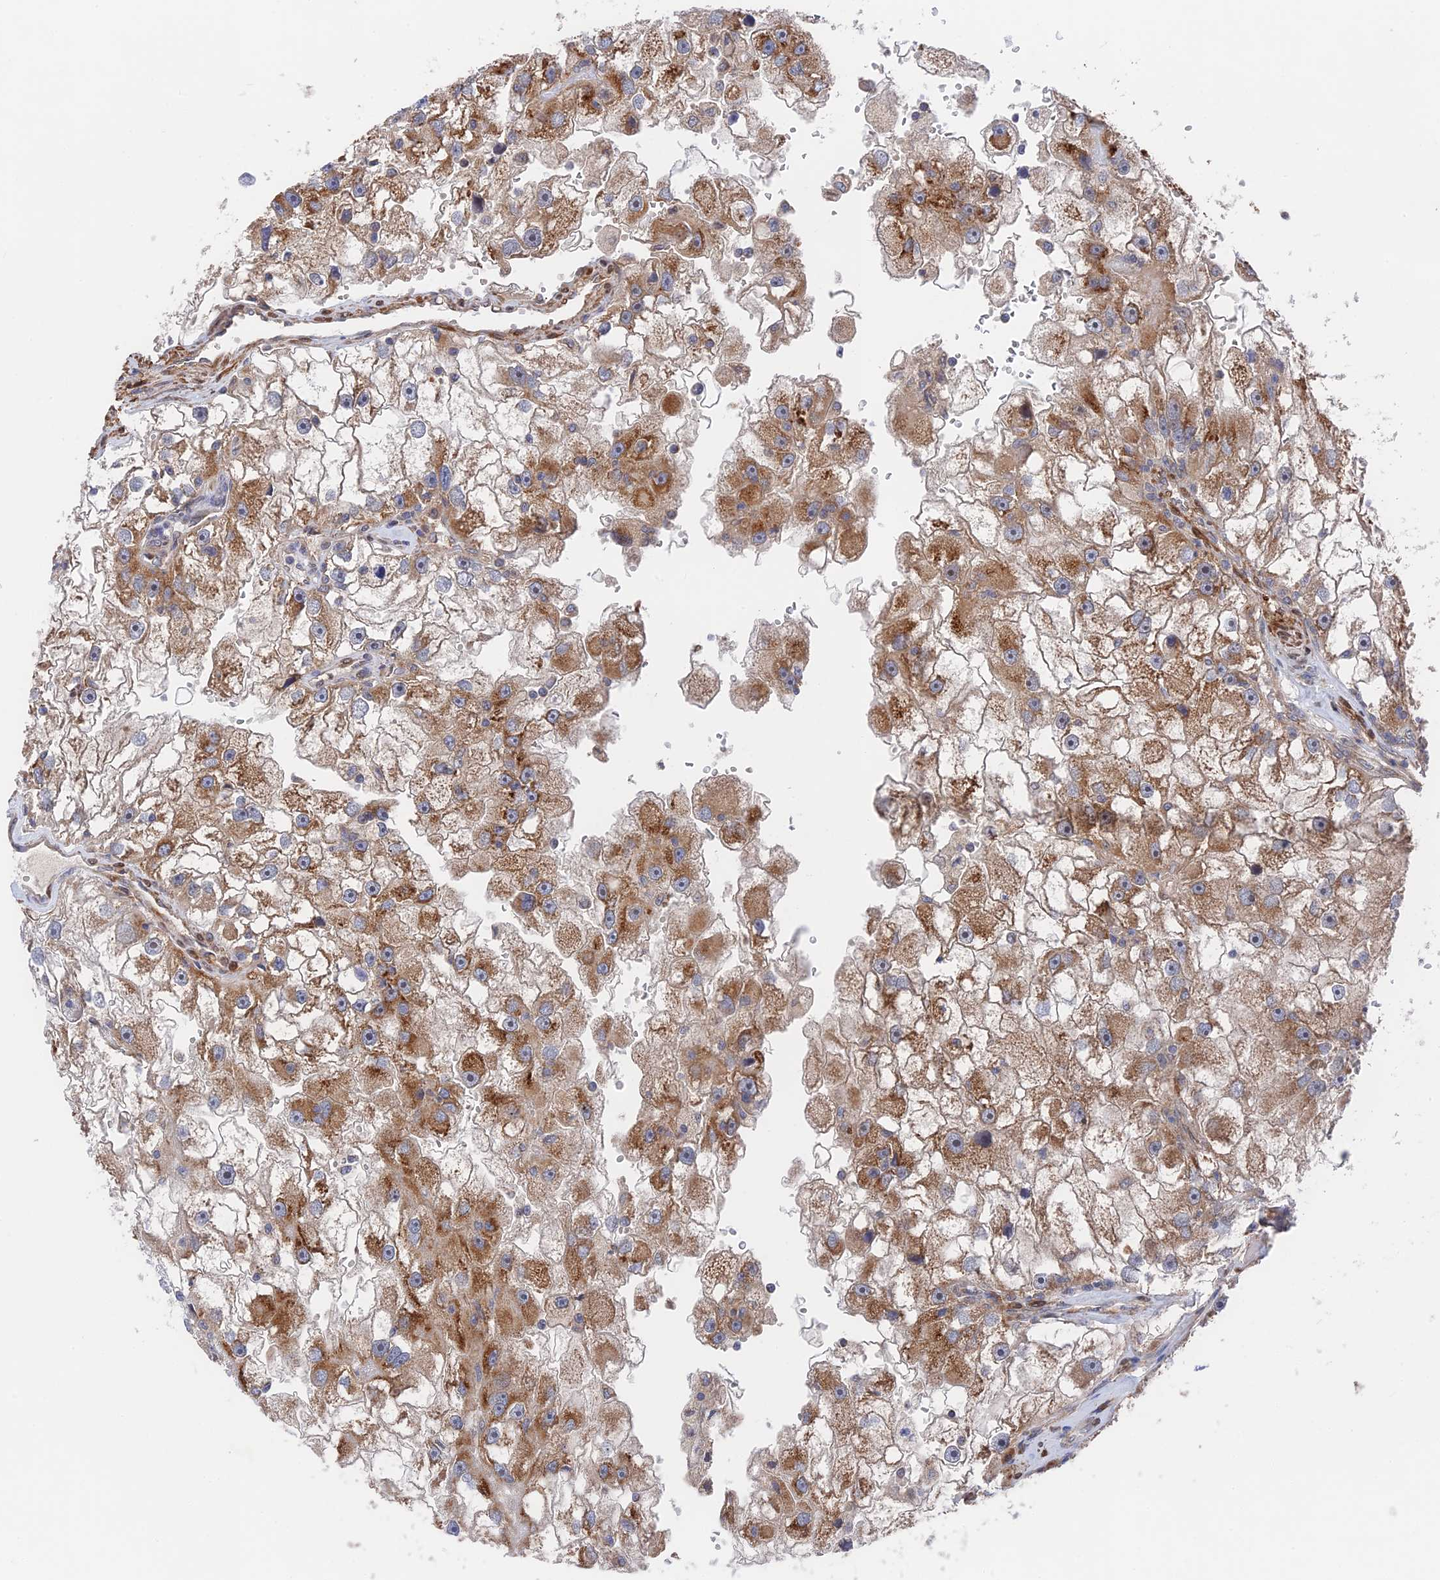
{"staining": {"intensity": "strong", "quantity": "25%-75%", "location": "cytoplasmic/membranous"}, "tissue": "renal cancer", "cell_type": "Tumor cells", "image_type": "cancer", "snomed": [{"axis": "morphology", "description": "Adenocarcinoma, NOS"}, {"axis": "topography", "description": "Kidney"}], "caption": "Tumor cells show high levels of strong cytoplasmic/membranous positivity in approximately 25%-75% of cells in renal cancer. Using DAB (3,3'-diaminobenzidine) (brown) and hematoxylin (blue) stains, captured at high magnification using brightfield microscopy.", "gene": "ZNF320", "patient": {"sex": "male", "age": 63}}